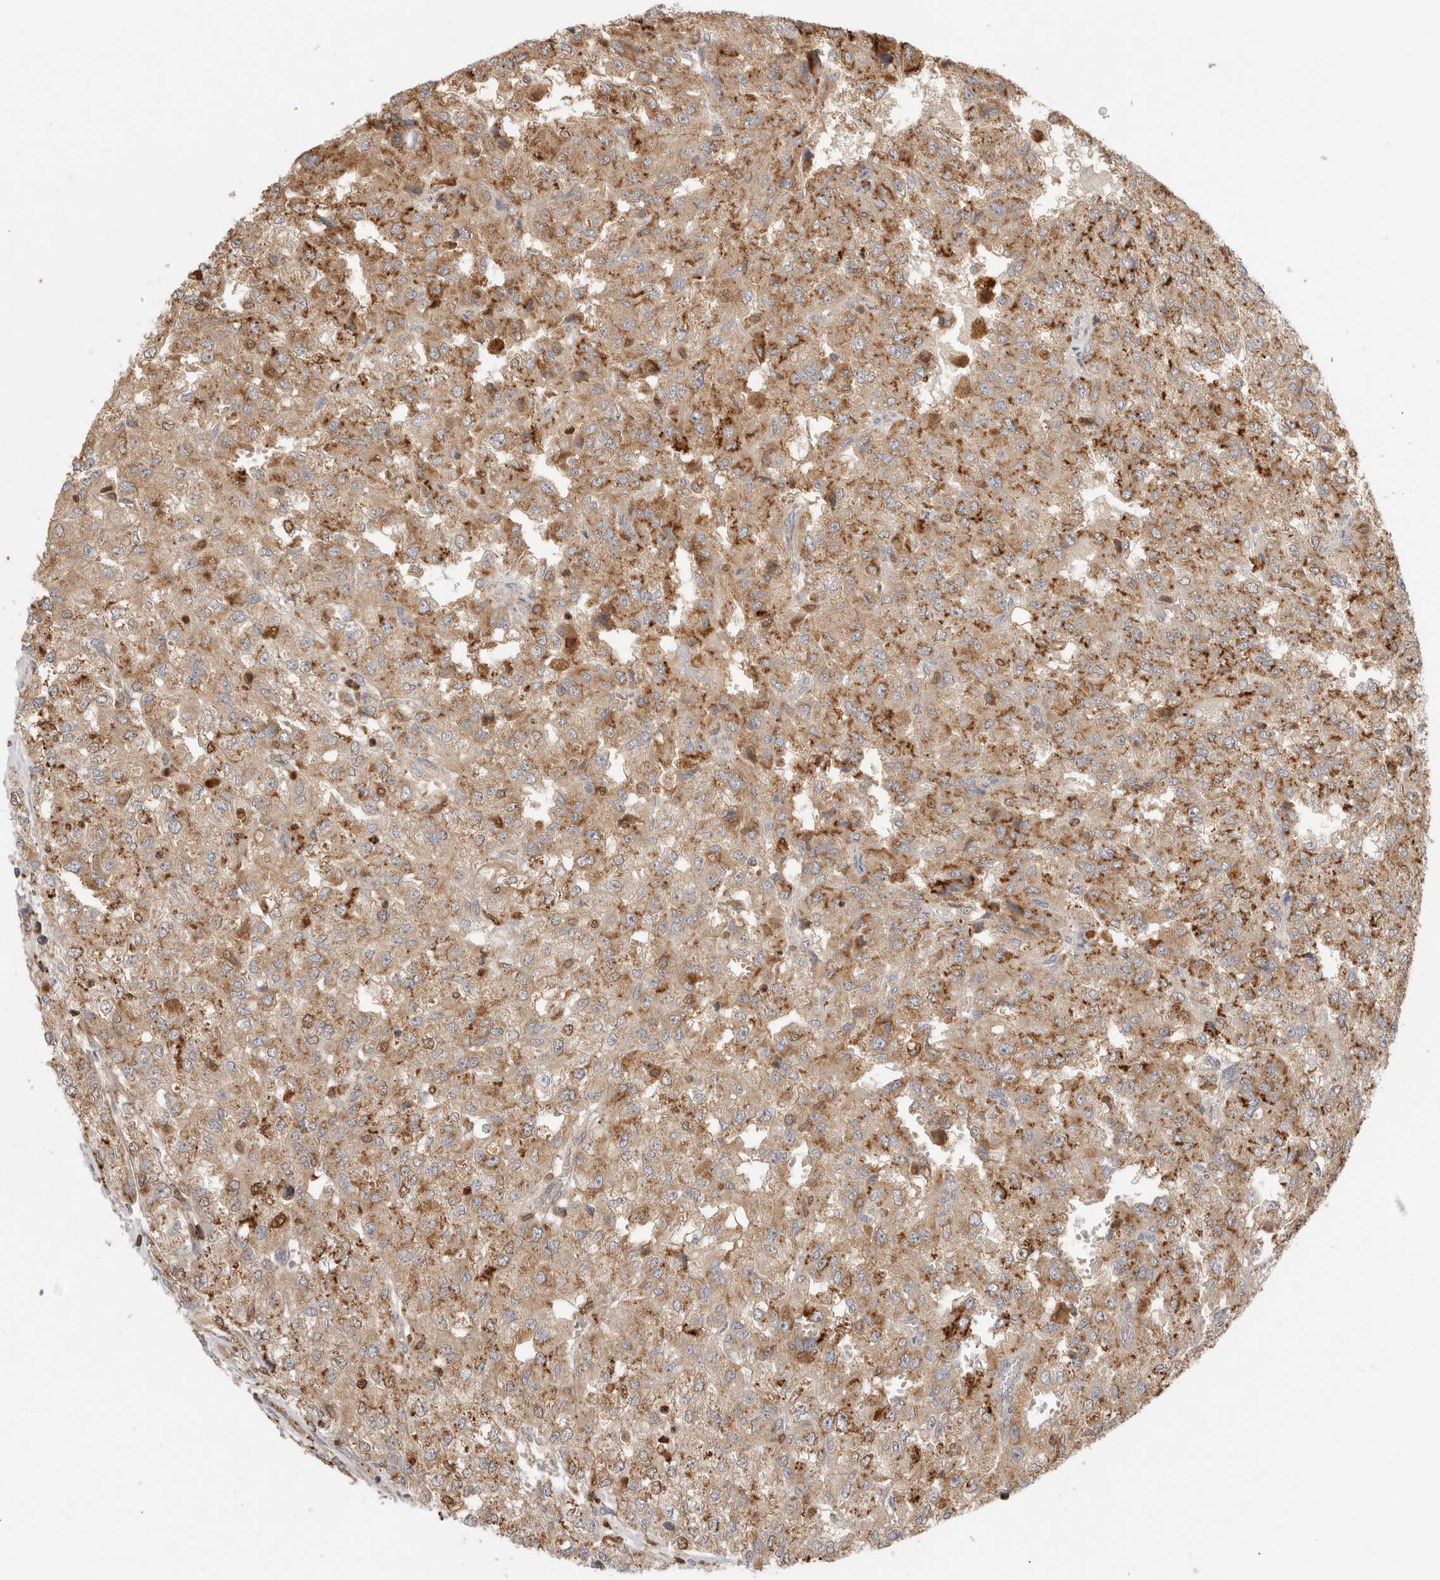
{"staining": {"intensity": "moderate", "quantity": ">75%", "location": "cytoplasmic/membranous"}, "tissue": "renal cancer", "cell_type": "Tumor cells", "image_type": "cancer", "snomed": [{"axis": "morphology", "description": "Adenocarcinoma, NOS"}, {"axis": "topography", "description": "Kidney"}], "caption": "Protein staining of renal adenocarcinoma tissue displays moderate cytoplasmic/membranous staining in approximately >75% of tumor cells.", "gene": "GNS", "patient": {"sex": "female", "age": 54}}